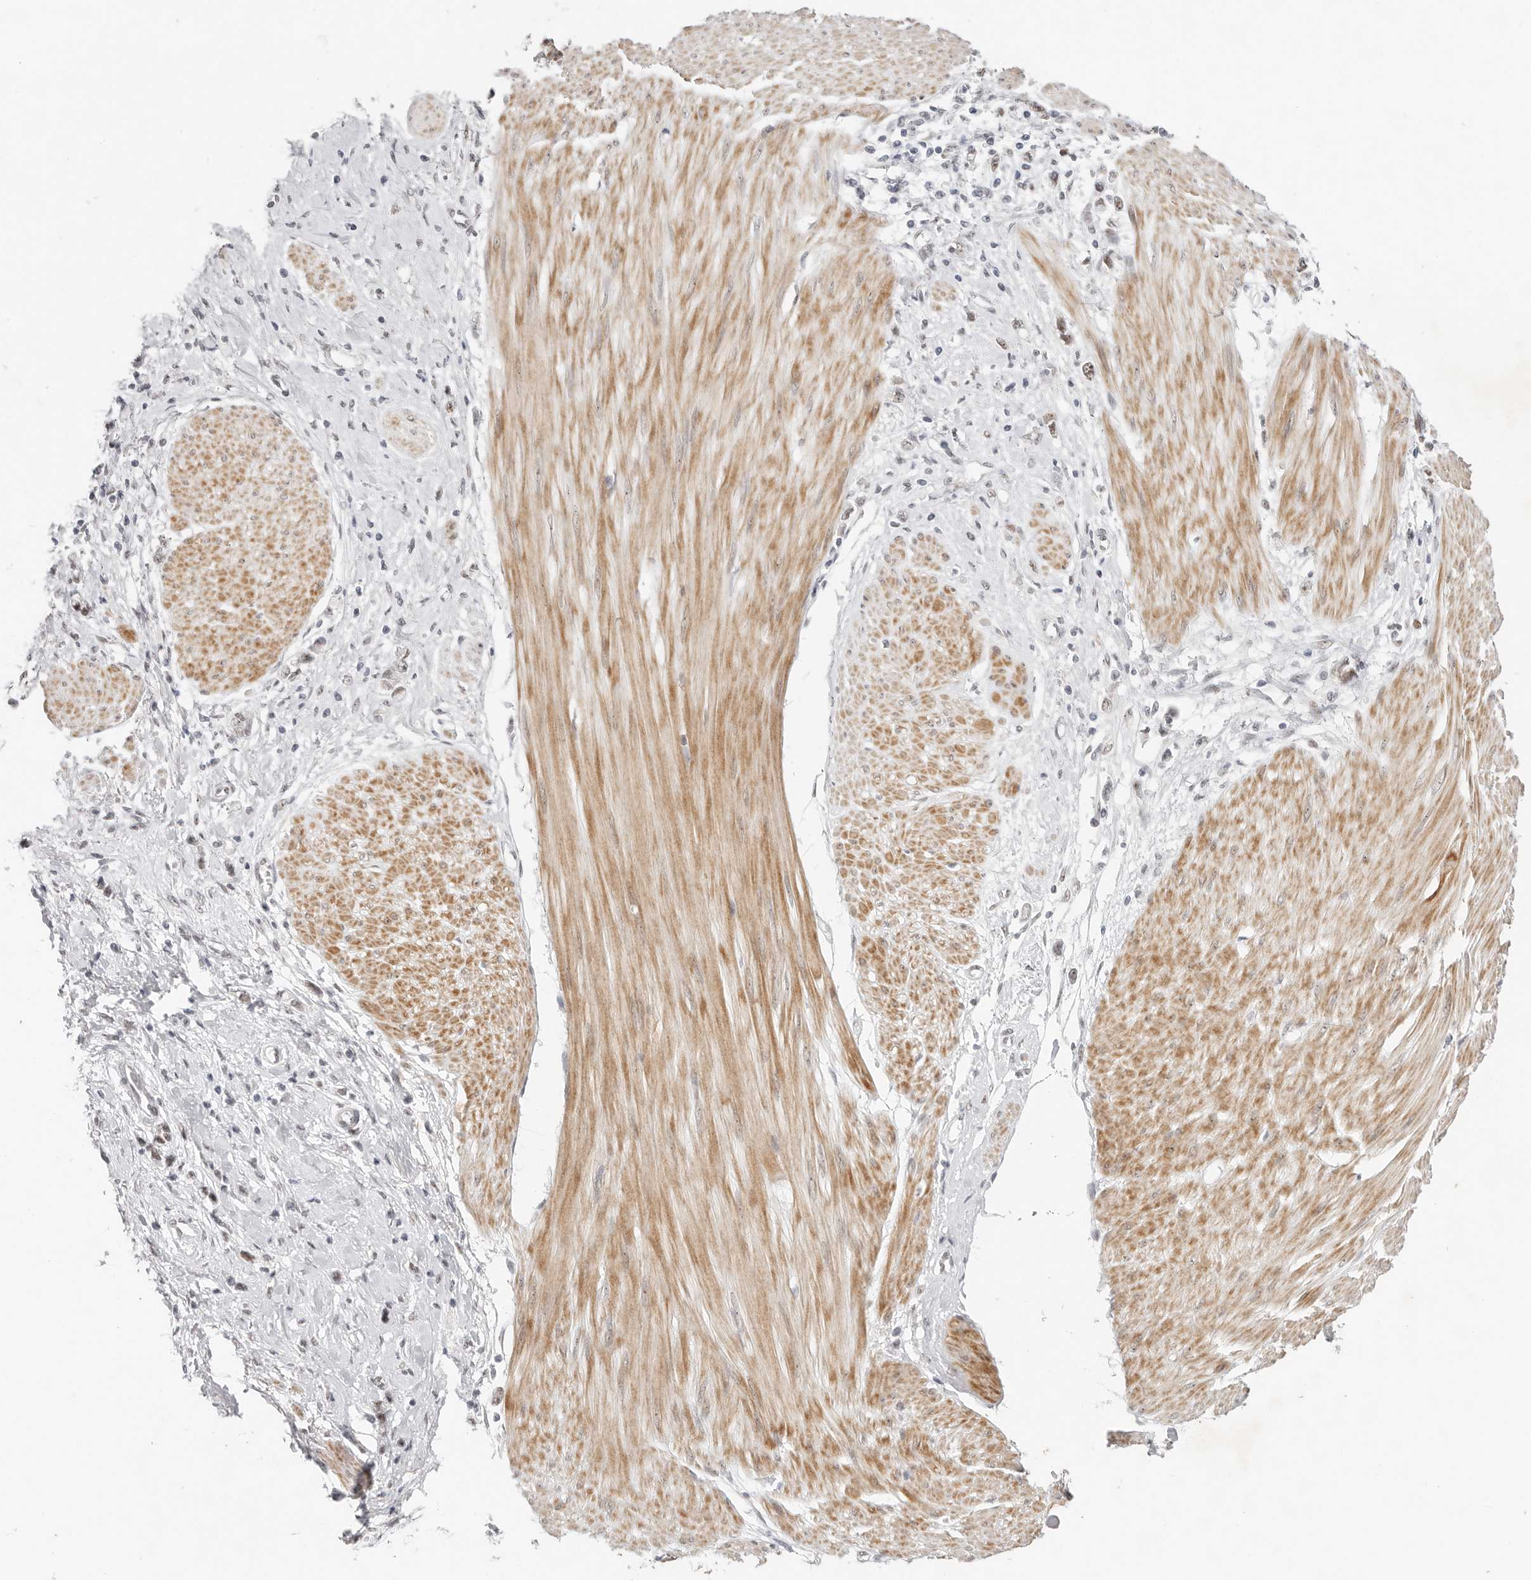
{"staining": {"intensity": "negative", "quantity": "none", "location": "none"}, "tissue": "stomach cancer", "cell_type": "Tumor cells", "image_type": "cancer", "snomed": [{"axis": "morphology", "description": "Adenocarcinoma, NOS"}, {"axis": "topography", "description": "Stomach"}], "caption": "This is an immunohistochemistry photomicrograph of human stomach cancer (adenocarcinoma). There is no expression in tumor cells.", "gene": "LARP7", "patient": {"sex": "female", "age": 76}}